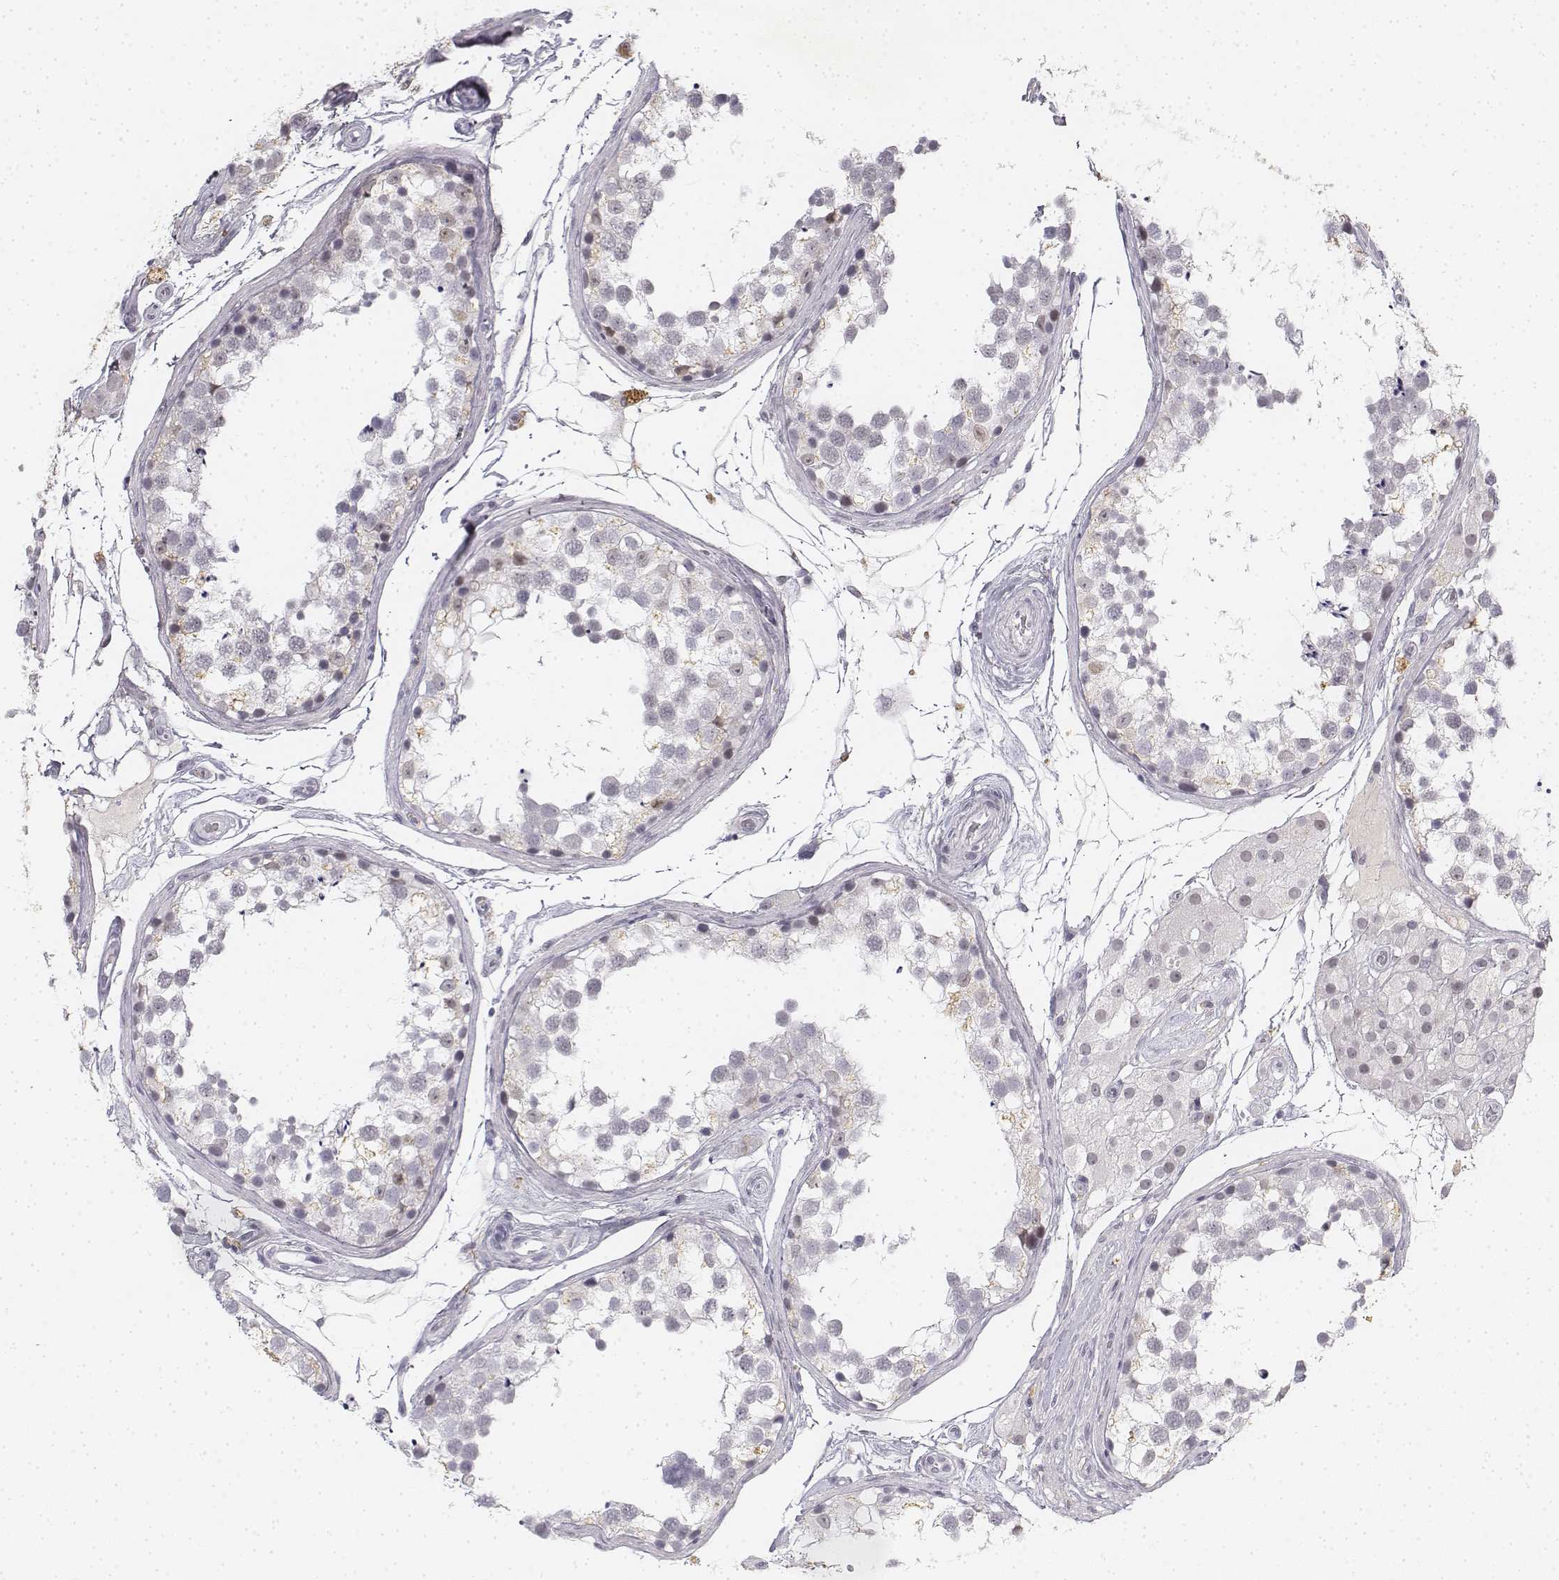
{"staining": {"intensity": "negative", "quantity": "none", "location": "none"}, "tissue": "testis", "cell_type": "Cells in seminiferous ducts", "image_type": "normal", "snomed": [{"axis": "morphology", "description": "Normal tissue, NOS"}, {"axis": "morphology", "description": "Seminoma, NOS"}, {"axis": "topography", "description": "Testis"}], "caption": "This micrograph is of unremarkable testis stained with immunohistochemistry (IHC) to label a protein in brown with the nuclei are counter-stained blue. There is no staining in cells in seminiferous ducts. The staining was performed using DAB to visualize the protein expression in brown, while the nuclei were stained in blue with hematoxylin (Magnification: 20x).", "gene": "KRT84", "patient": {"sex": "male", "age": 65}}